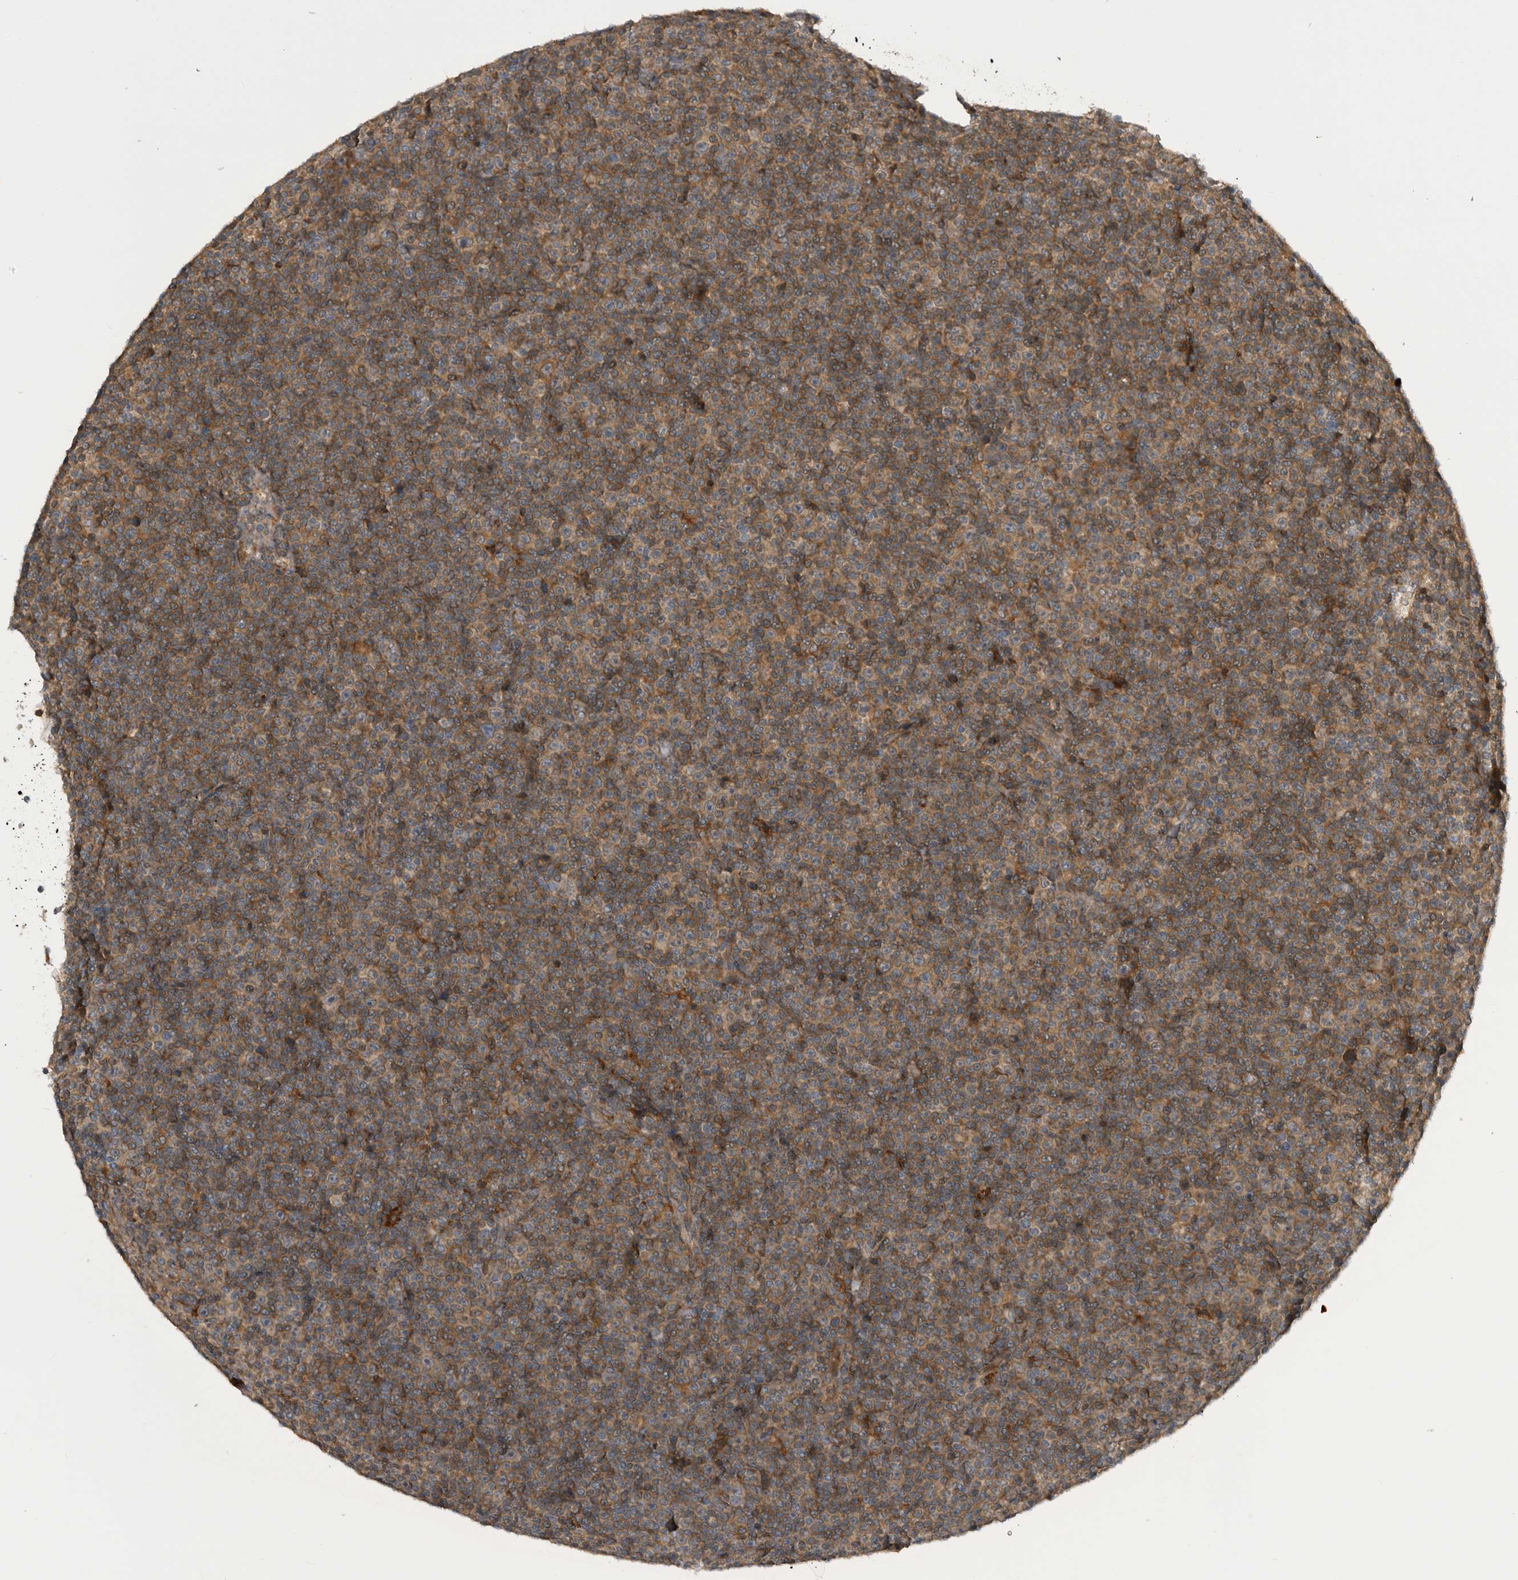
{"staining": {"intensity": "weak", "quantity": ">75%", "location": "cytoplasmic/membranous"}, "tissue": "lymphoma", "cell_type": "Tumor cells", "image_type": "cancer", "snomed": [{"axis": "morphology", "description": "Malignant lymphoma, non-Hodgkin's type, Low grade"}, {"axis": "topography", "description": "Lymph node"}], "caption": "The micrograph demonstrates a brown stain indicating the presence of a protein in the cytoplasmic/membranous of tumor cells in low-grade malignant lymphoma, non-Hodgkin's type.", "gene": "RAB3GAP2", "patient": {"sex": "female", "age": 67}}